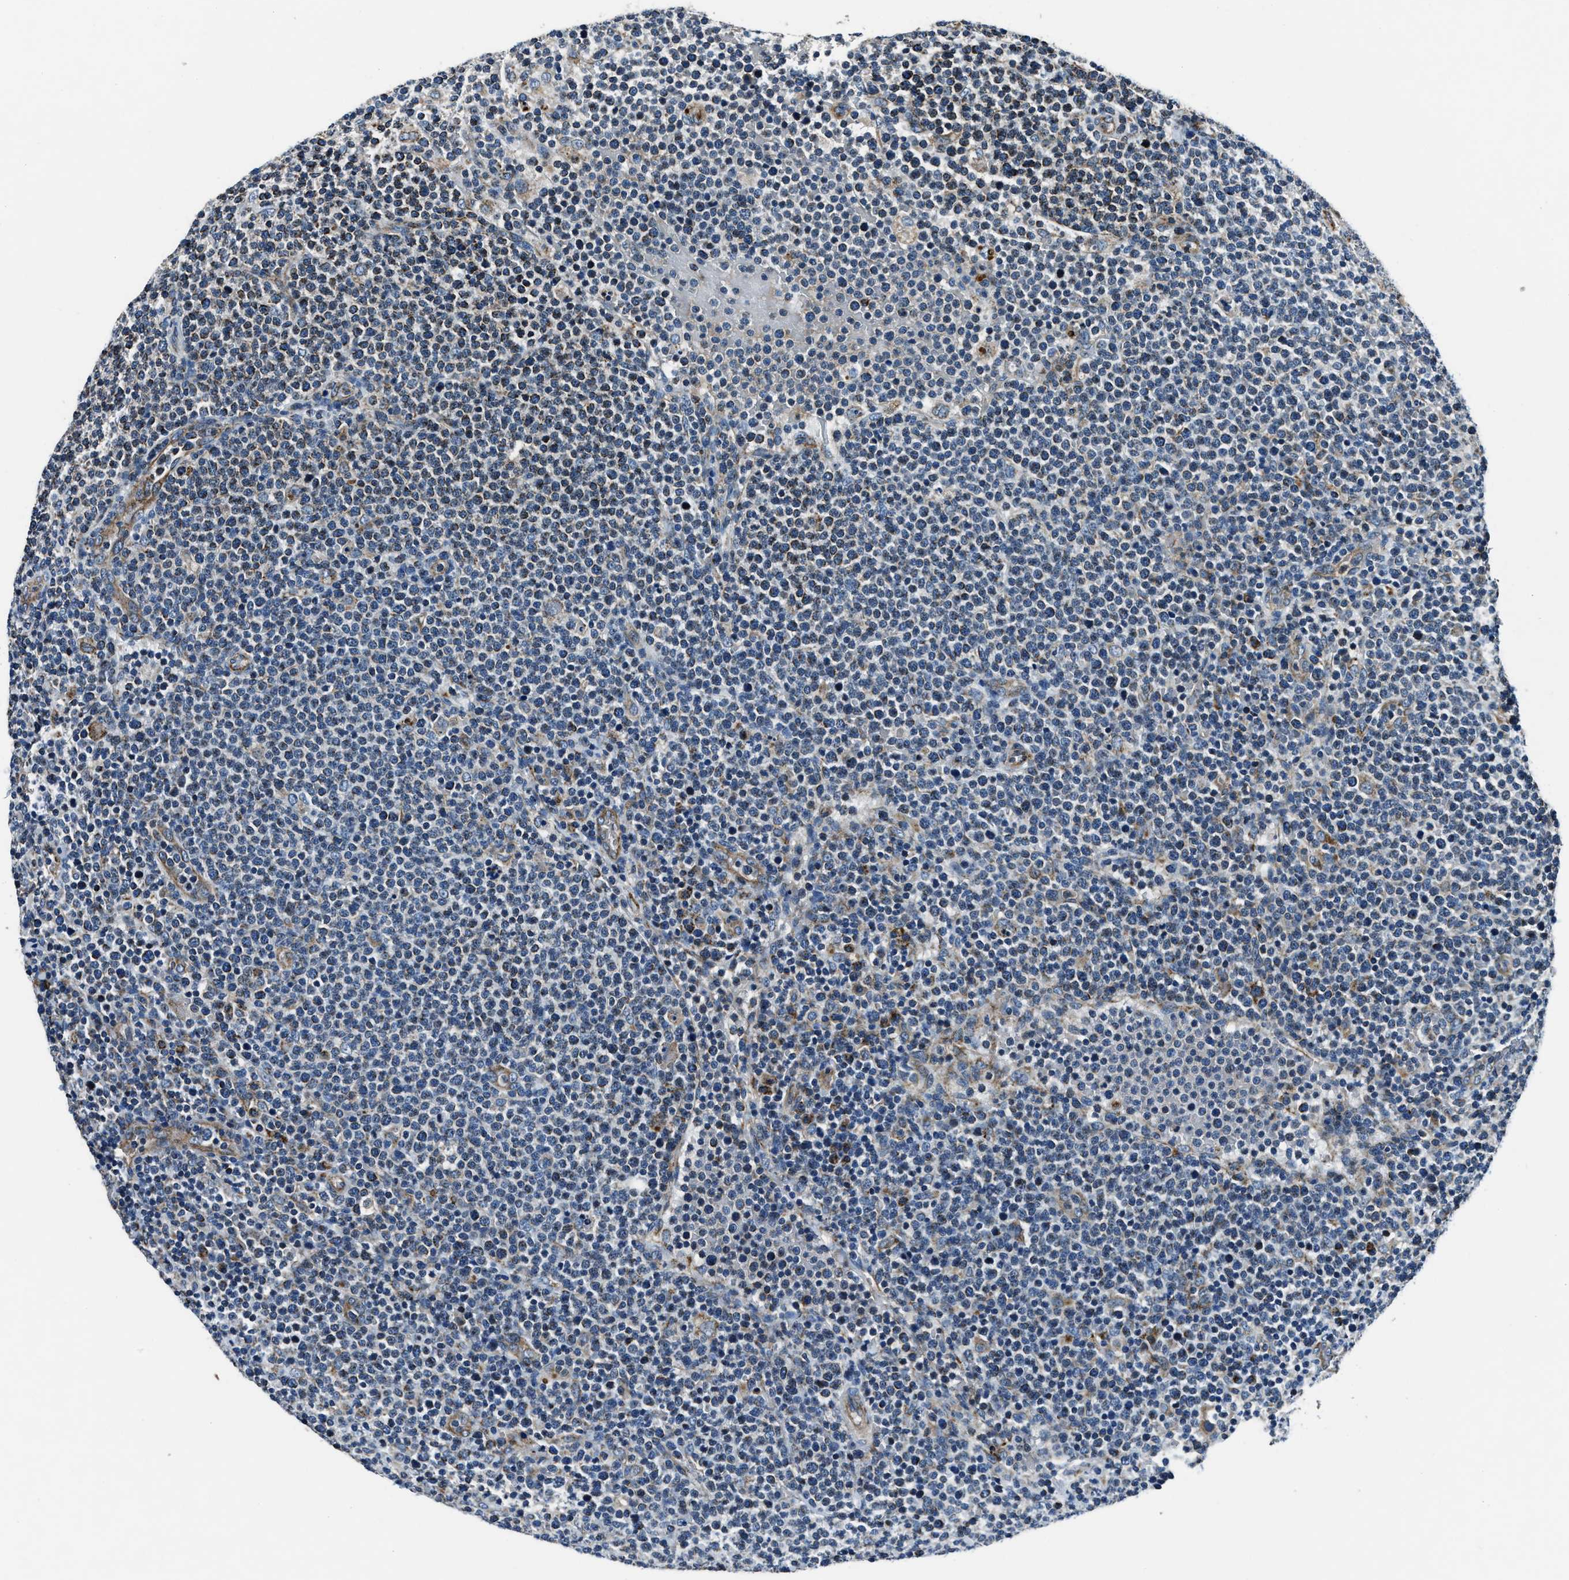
{"staining": {"intensity": "moderate", "quantity": "<25%", "location": "cytoplasmic/membranous"}, "tissue": "lymphoma", "cell_type": "Tumor cells", "image_type": "cancer", "snomed": [{"axis": "morphology", "description": "Malignant lymphoma, non-Hodgkin's type, High grade"}, {"axis": "topography", "description": "Lymph node"}], "caption": "Lymphoma was stained to show a protein in brown. There is low levels of moderate cytoplasmic/membranous expression in about <25% of tumor cells.", "gene": "OGDH", "patient": {"sex": "male", "age": 61}}